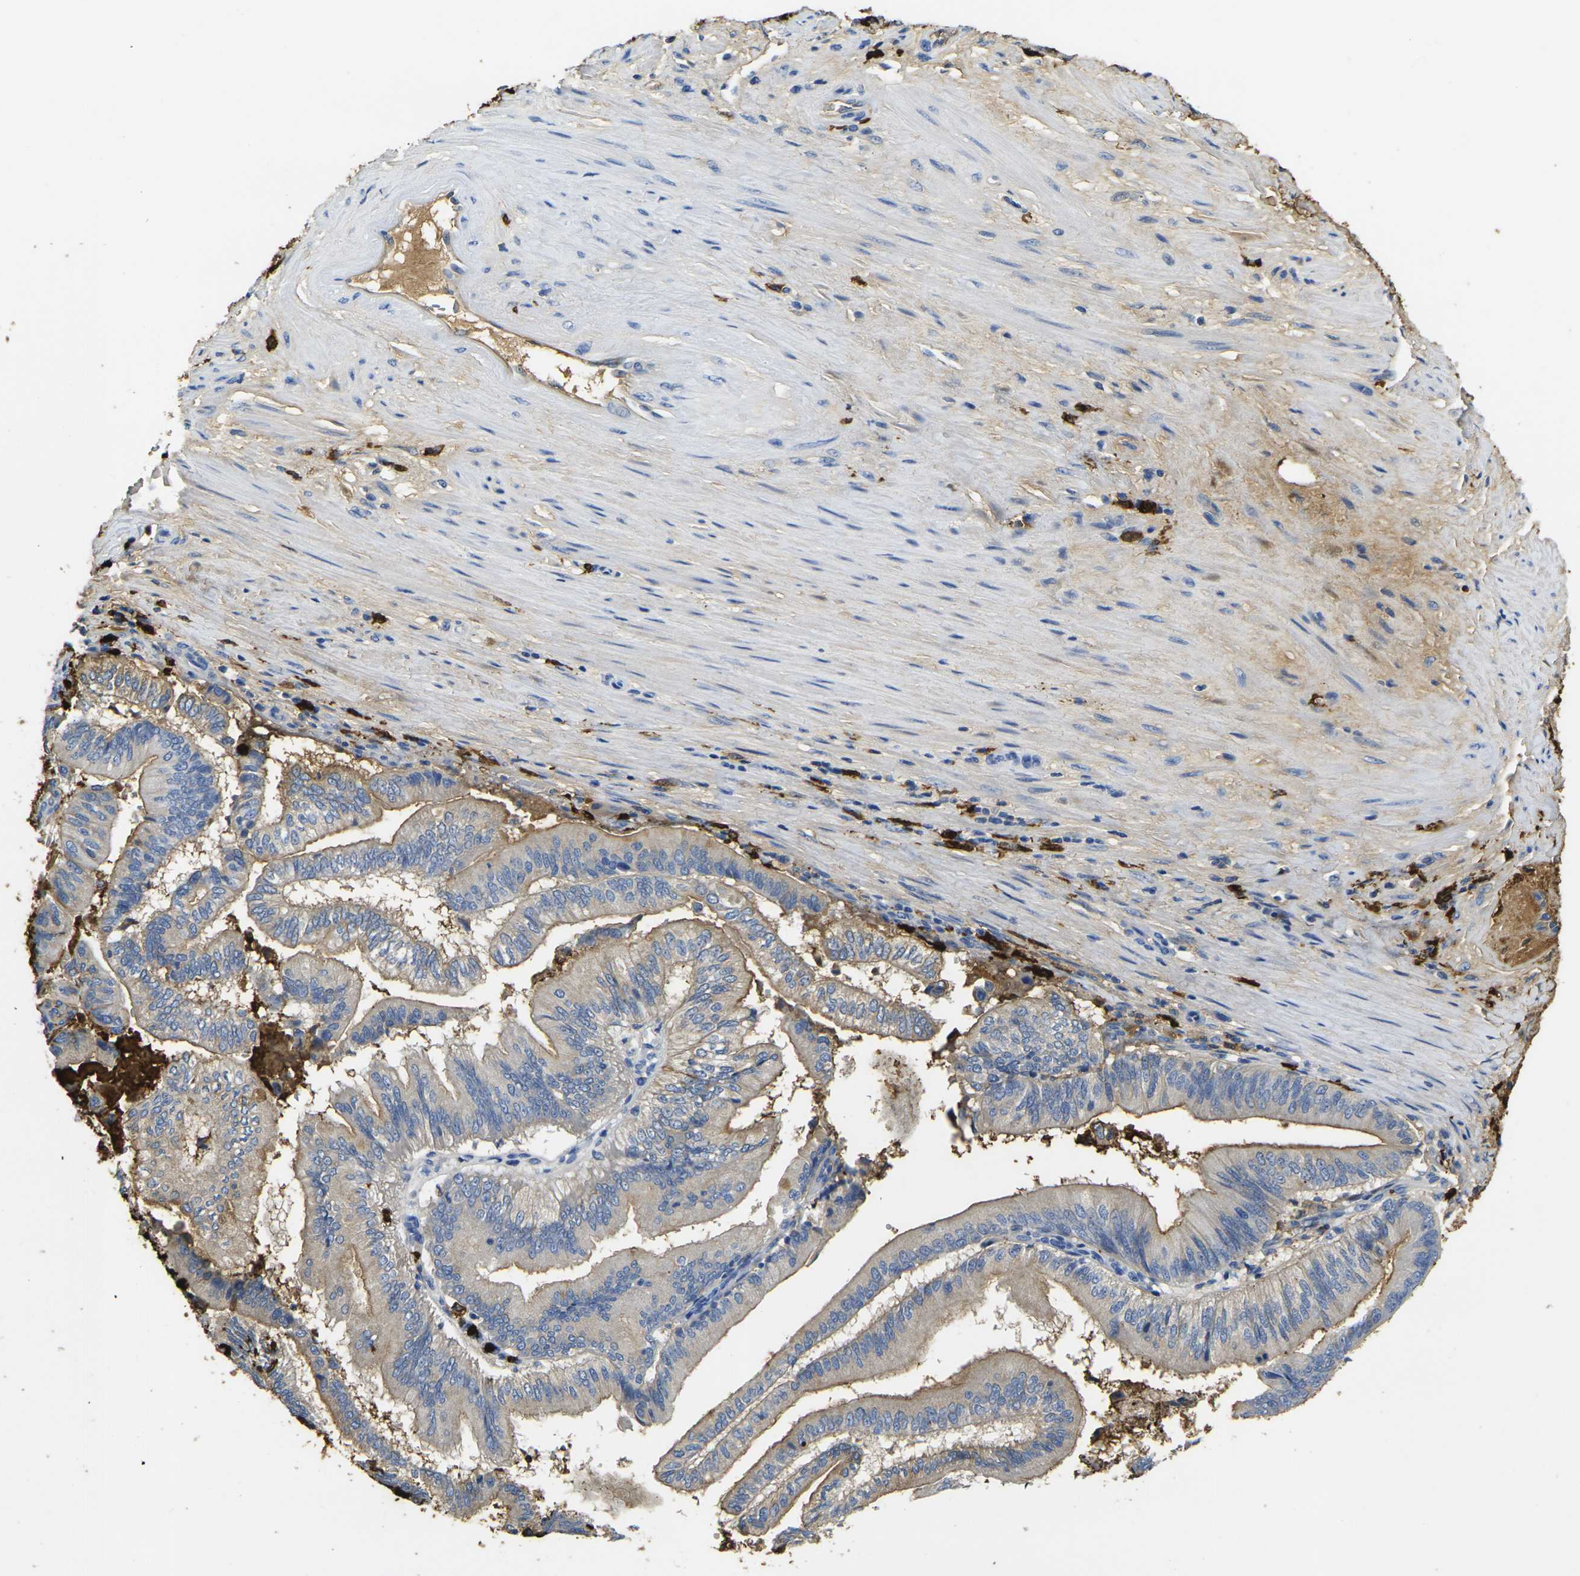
{"staining": {"intensity": "moderate", "quantity": "25%-75%", "location": "cytoplasmic/membranous"}, "tissue": "pancreatic cancer", "cell_type": "Tumor cells", "image_type": "cancer", "snomed": [{"axis": "morphology", "description": "Adenocarcinoma, NOS"}, {"axis": "topography", "description": "Pancreas"}], "caption": "Protein positivity by immunohistochemistry (IHC) shows moderate cytoplasmic/membranous staining in approximately 25%-75% of tumor cells in adenocarcinoma (pancreatic).", "gene": "S100A9", "patient": {"sex": "male", "age": 82}}